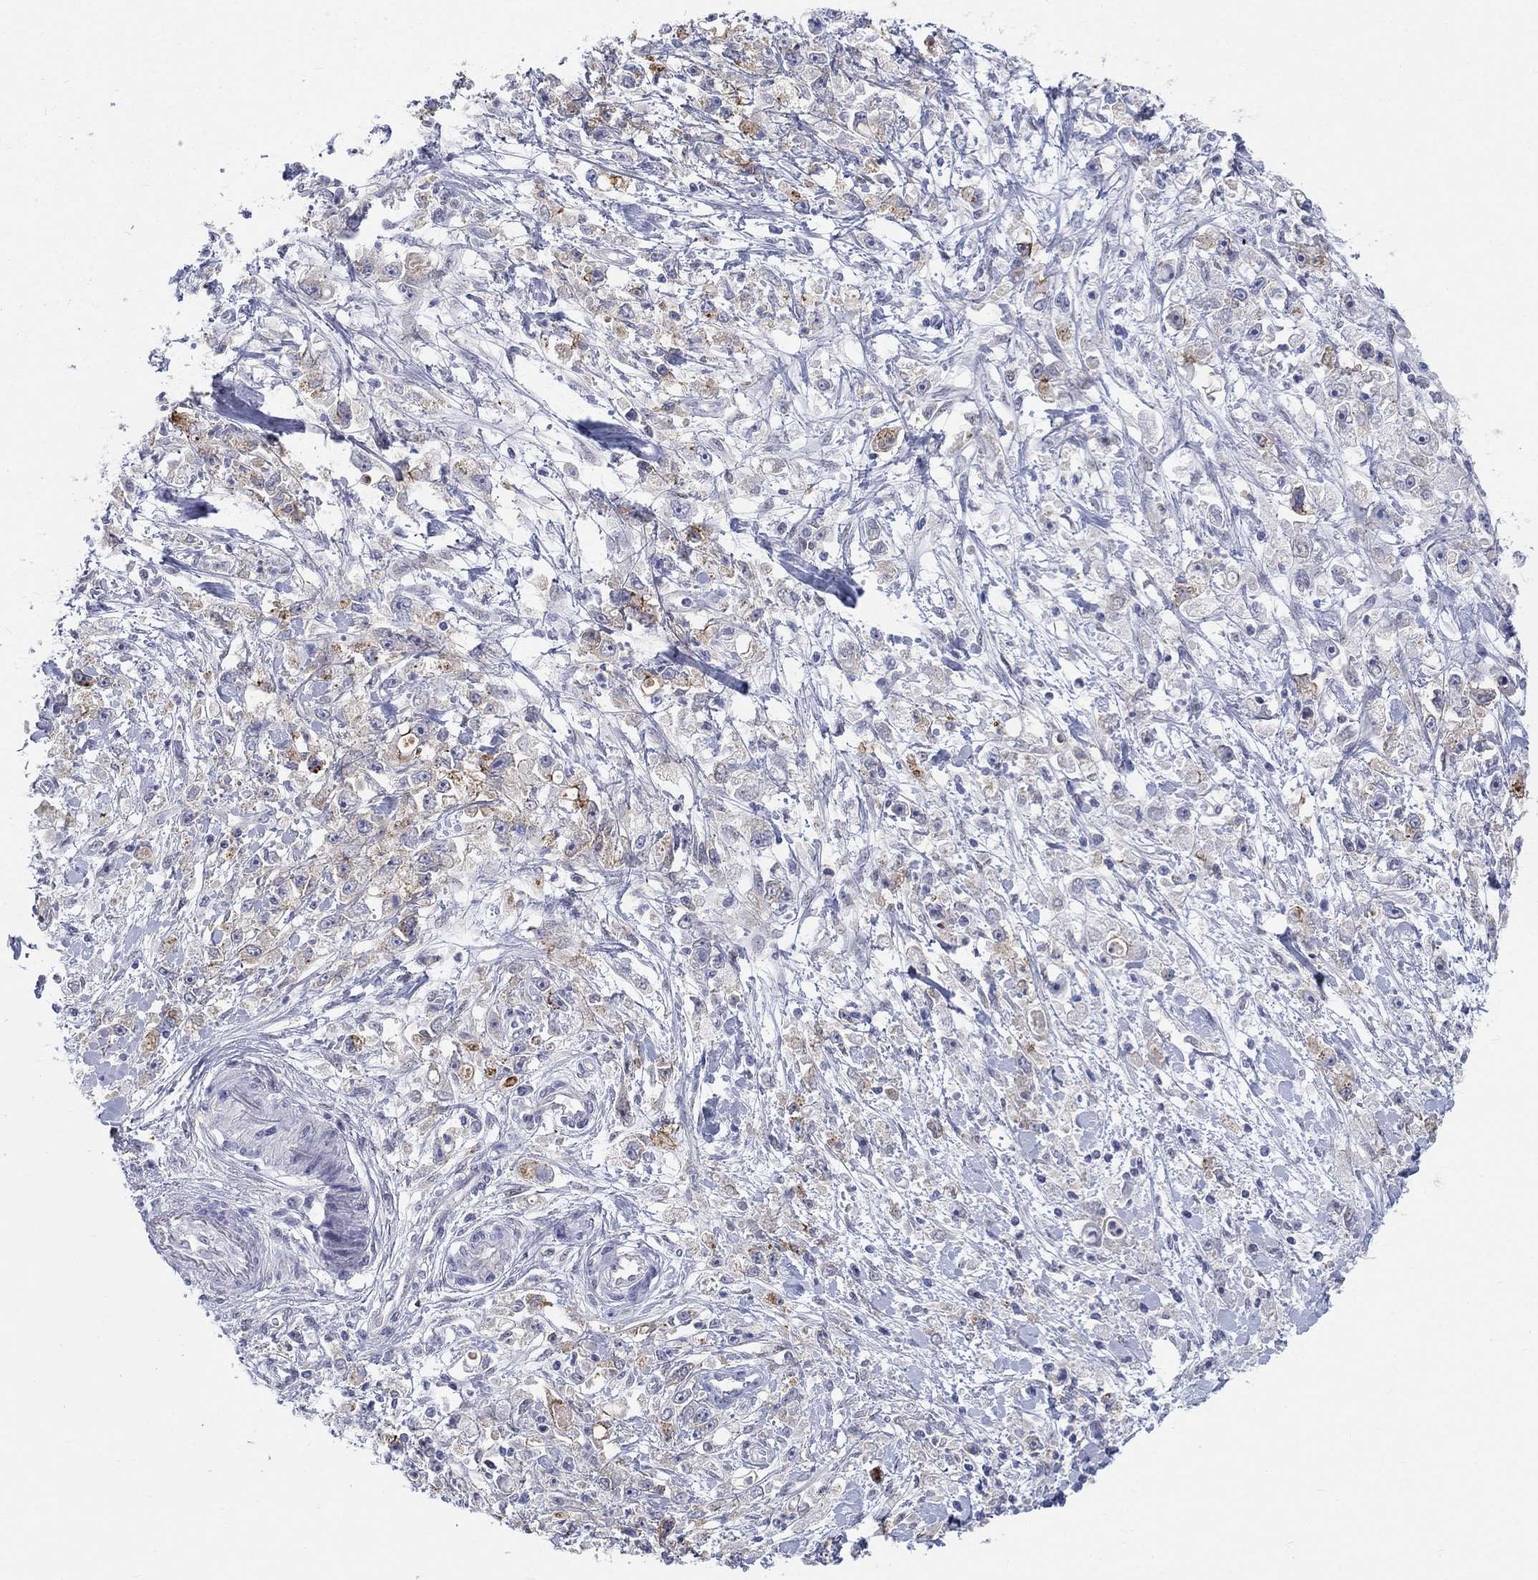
{"staining": {"intensity": "moderate", "quantity": "<25%", "location": "cytoplasmic/membranous"}, "tissue": "stomach cancer", "cell_type": "Tumor cells", "image_type": "cancer", "snomed": [{"axis": "morphology", "description": "Adenocarcinoma, NOS"}, {"axis": "topography", "description": "Stomach"}], "caption": "The micrograph demonstrates immunohistochemical staining of stomach cancer (adenocarcinoma). There is moderate cytoplasmic/membranous positivity is identified in about <25% of tumor cells.", "gene": "EGFLAM", "patient": {"sex": "female", "age": 59}}